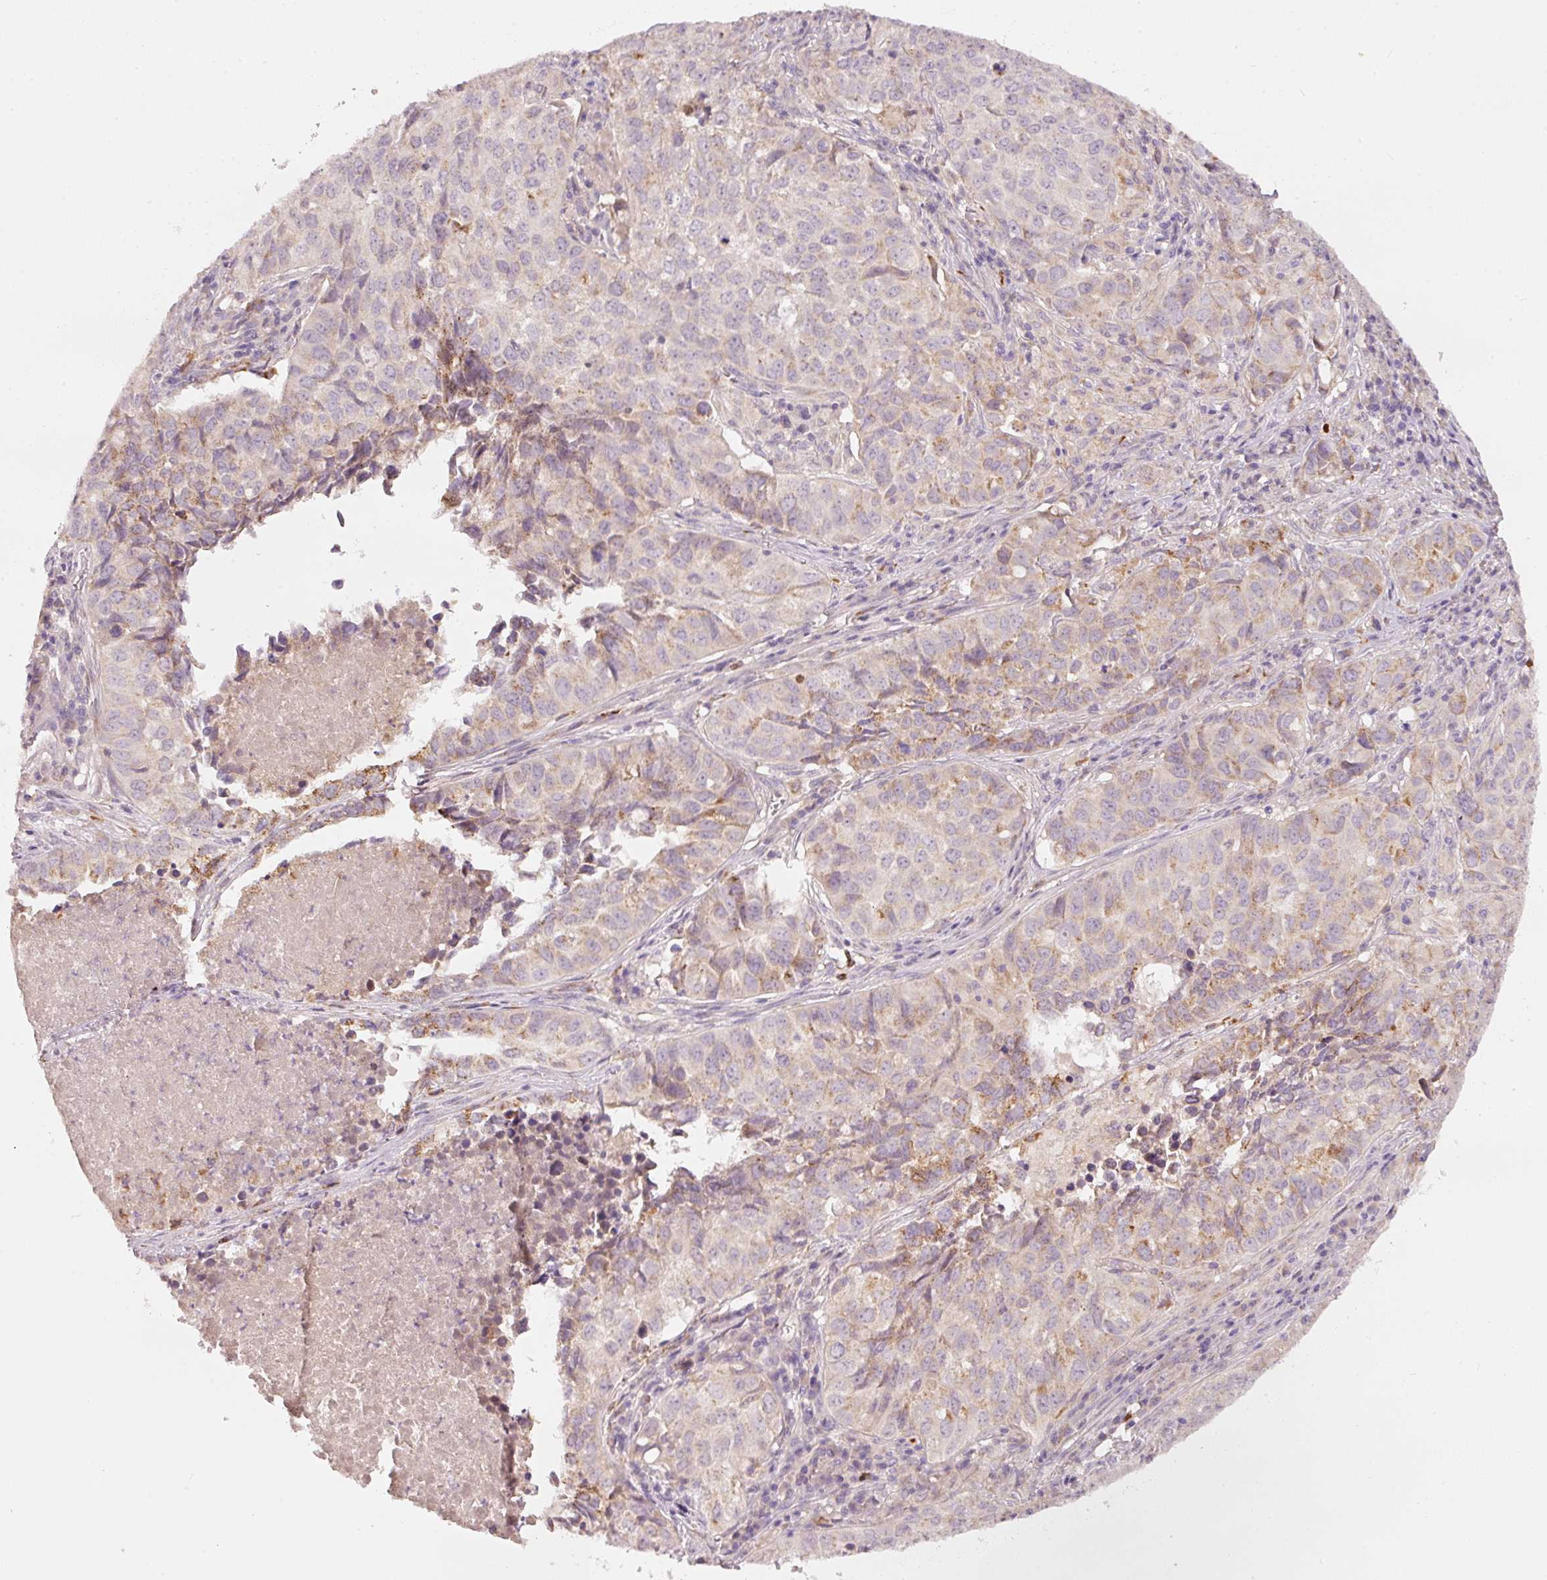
{"staining": {"intensity": "moderate", "quantity": "<25%", "location": "cytoplasmic/membranous"}, "tissue": "lung cancer", "cell_type": "Tumor cells", "image_type": "cancer", "snomed": [{"axis": "morphology", "description": "Adenocarcinoma, NOS"}, {"axis": "topography", "description": "Lung"}], "caption": "DAB (3,3'-diaminobenzidine) immunohistochemical staining of lung cancer displays moderate cytoplasmic/membranous protein staining in approximately <25% of tumor cells.", "gene": "KLHL21", "patient": {"sex": "female", "age": 50}}